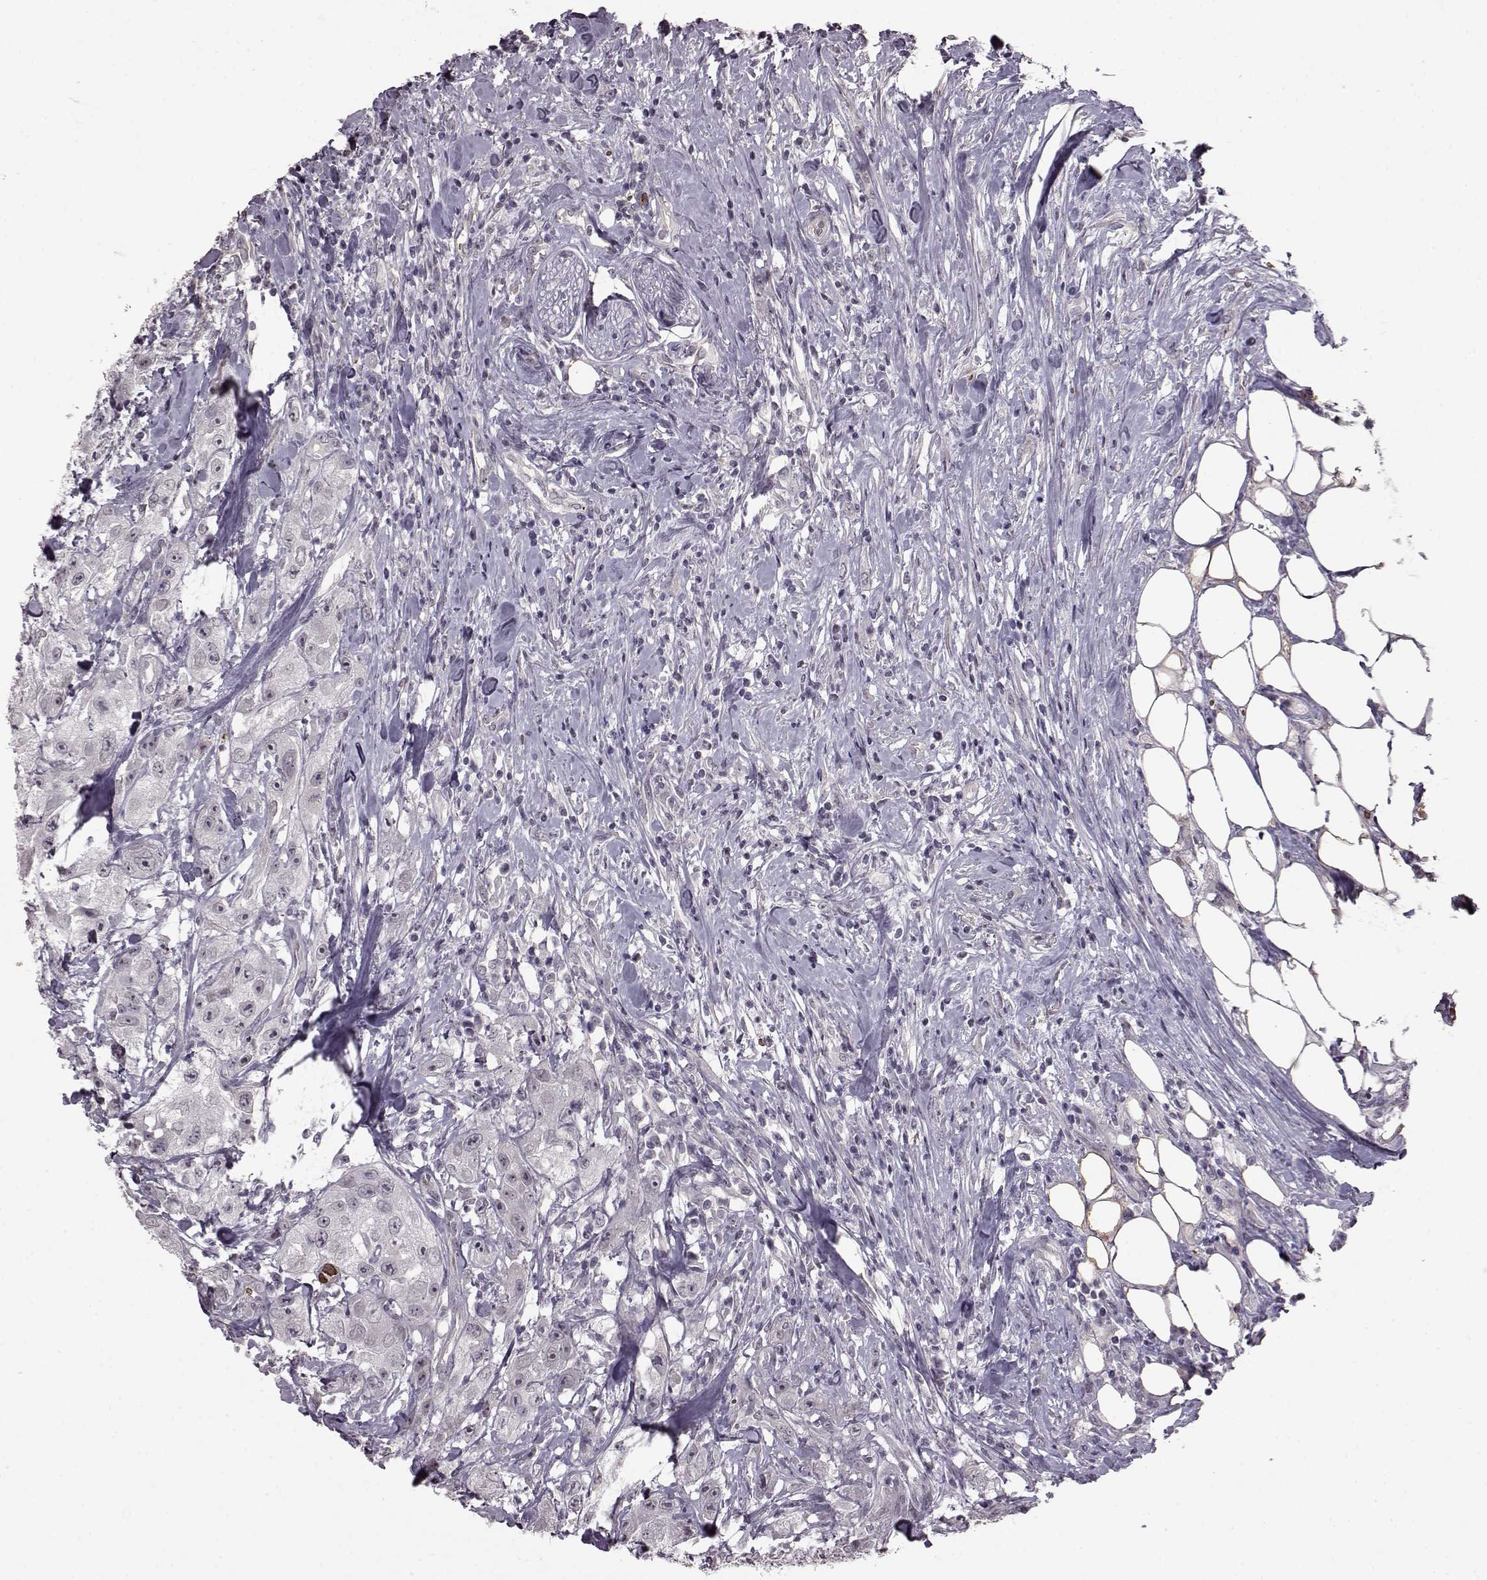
{"staining": {"intensity": "negative", "quantity": "none", "location": "none"}, "tissue": "urothelial cancer", "cell_type": "Tumor cells", "image_type": "cancer", "snomed": [{"axis": "morphology", "description": "Urothelial carcinoma, High grade"}, {"axis": "topography", "description": "Urinary bladder"}], "caption": "Urothelial cancer was stained to show a protein in brown. There is no significant positivity in tumor cells.", "gene": "PROP1", "patient": {"sex": "male", "age": 79}}